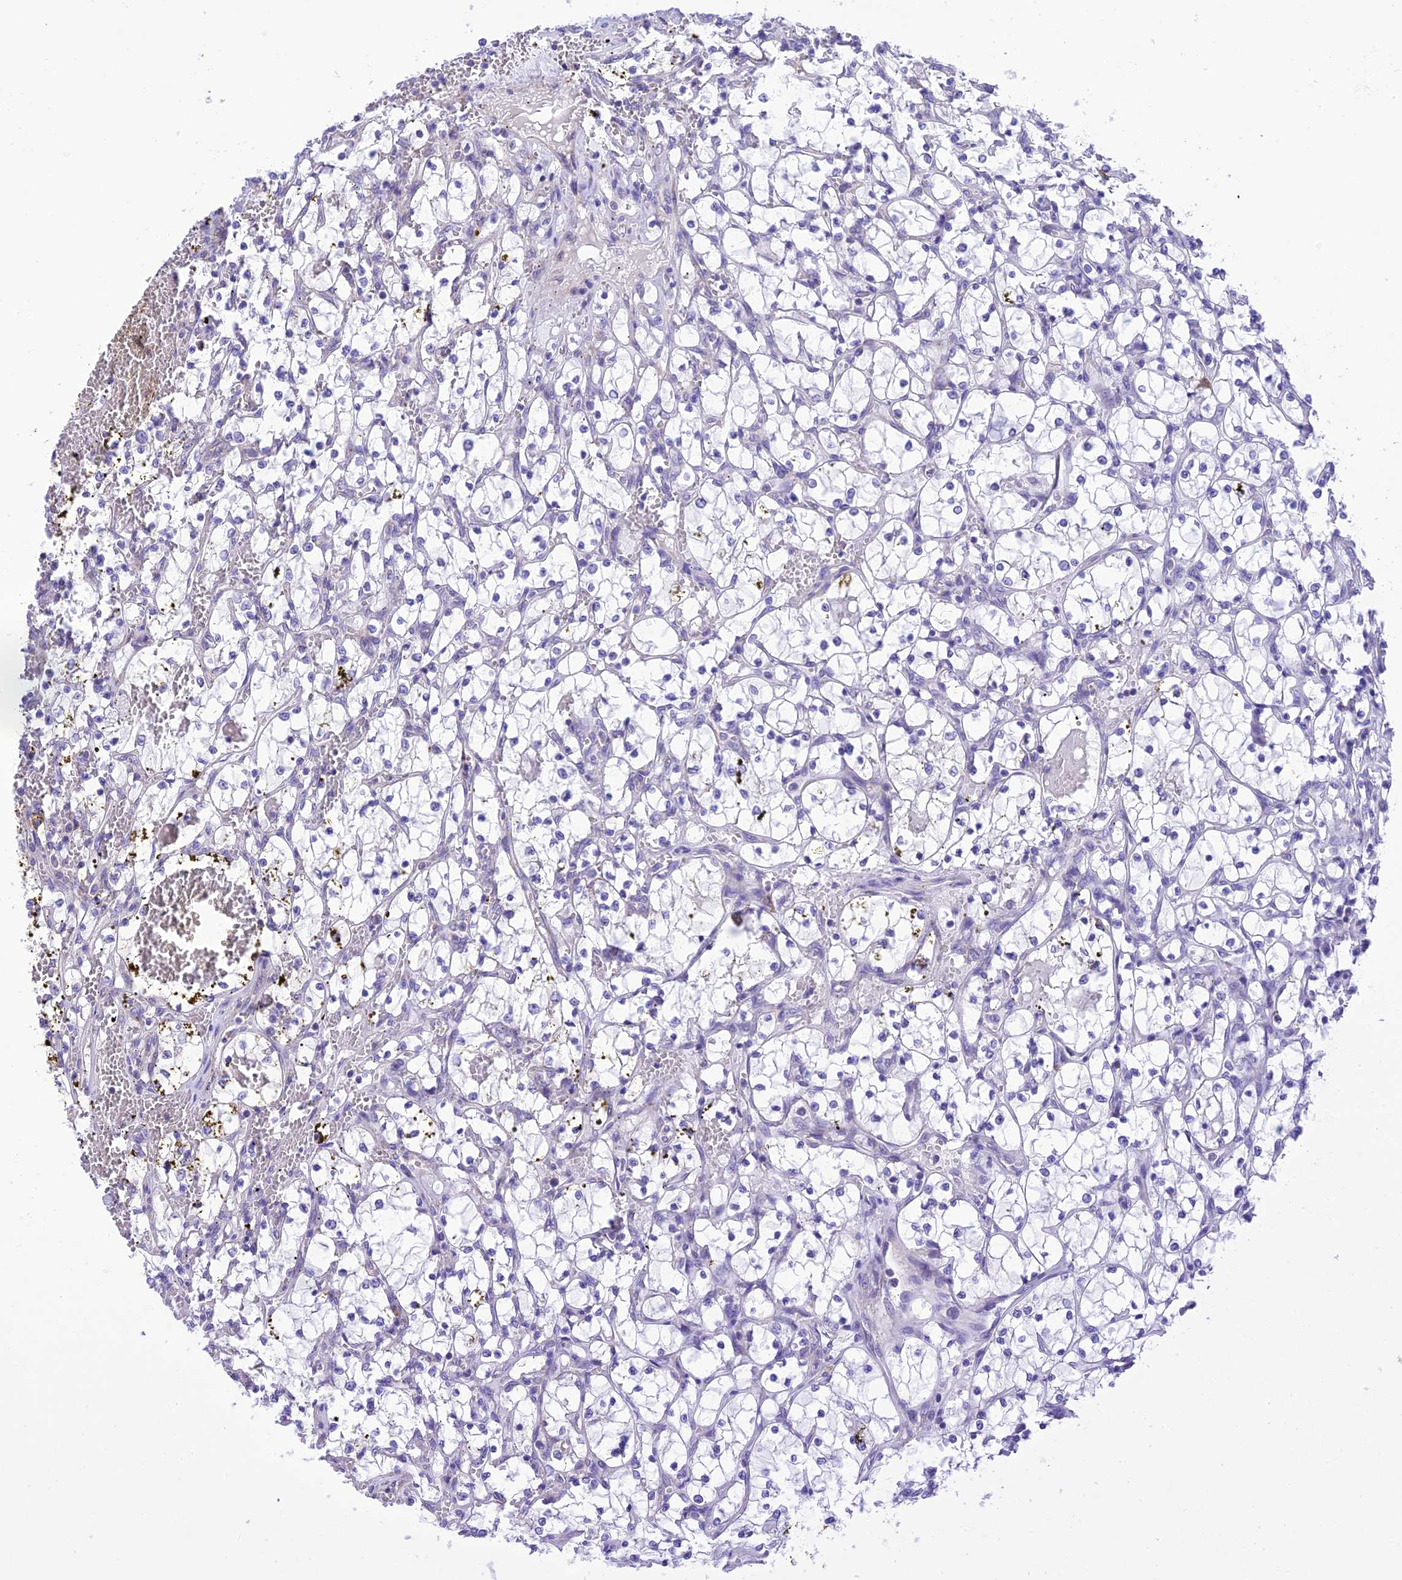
{"staining": {"intensity": "negative", "quantity": "none", "location": "none"}, "tissue": "renal cancer", "cell_type": "Tumor cells", "image_type": "cancer", "snomed": [{"axis": "morphology", "description": "Adenocarcinoma, NOS"}, {"axis": "topography", "description": "Kidney"}], "caption": "This is an IHC photomicrograph of renal adenocarcinoma. There is no staining in tumor cells.", "gene": "RNF126", "patient": {"sex": "female", "age": 69}}